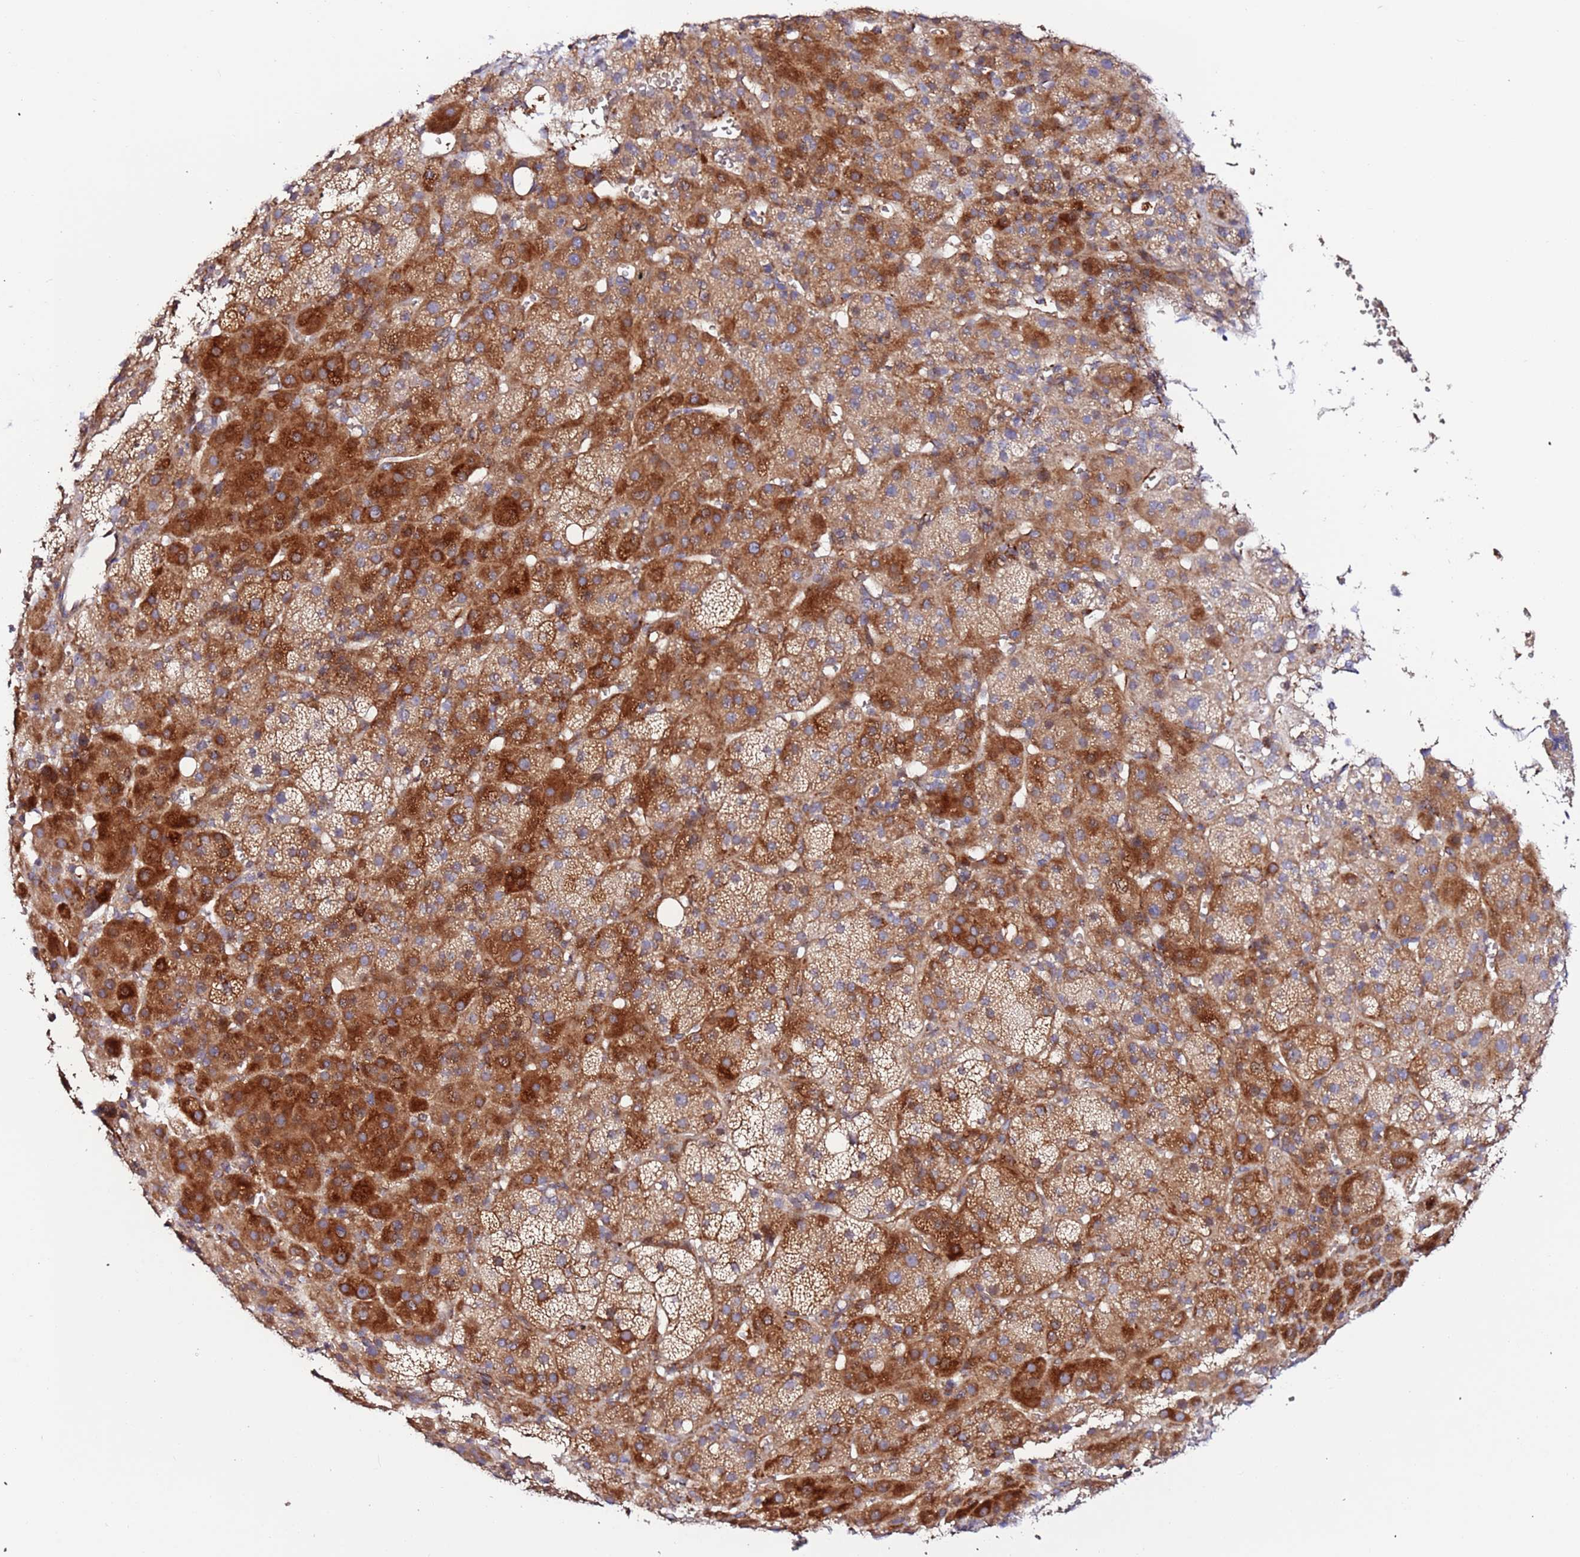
{"staining": {"intensity": "strong", "quantity": "25%-75%", "location": "cytoplasmic/membranous"}, "tissue": "adrenal gland", "cell_type": "Glandular cells", "image_type": "normal", "snomed": [{"axis": "morphology", "description": "Normal tissue, NOS"}, {"axis": "topography", "description": "Adrenal gland"}], "caption": "Adrenal gland was stained to show a protein in brown. There is high levels of strong cytoplasmic/membranous expression in approximately 25%-75% of glandular cells. The protein is shown in brown color, while the nuclei are stained blue.", "gene": "HSD17B7", "patient": {"sex": "female", "age": 57}}